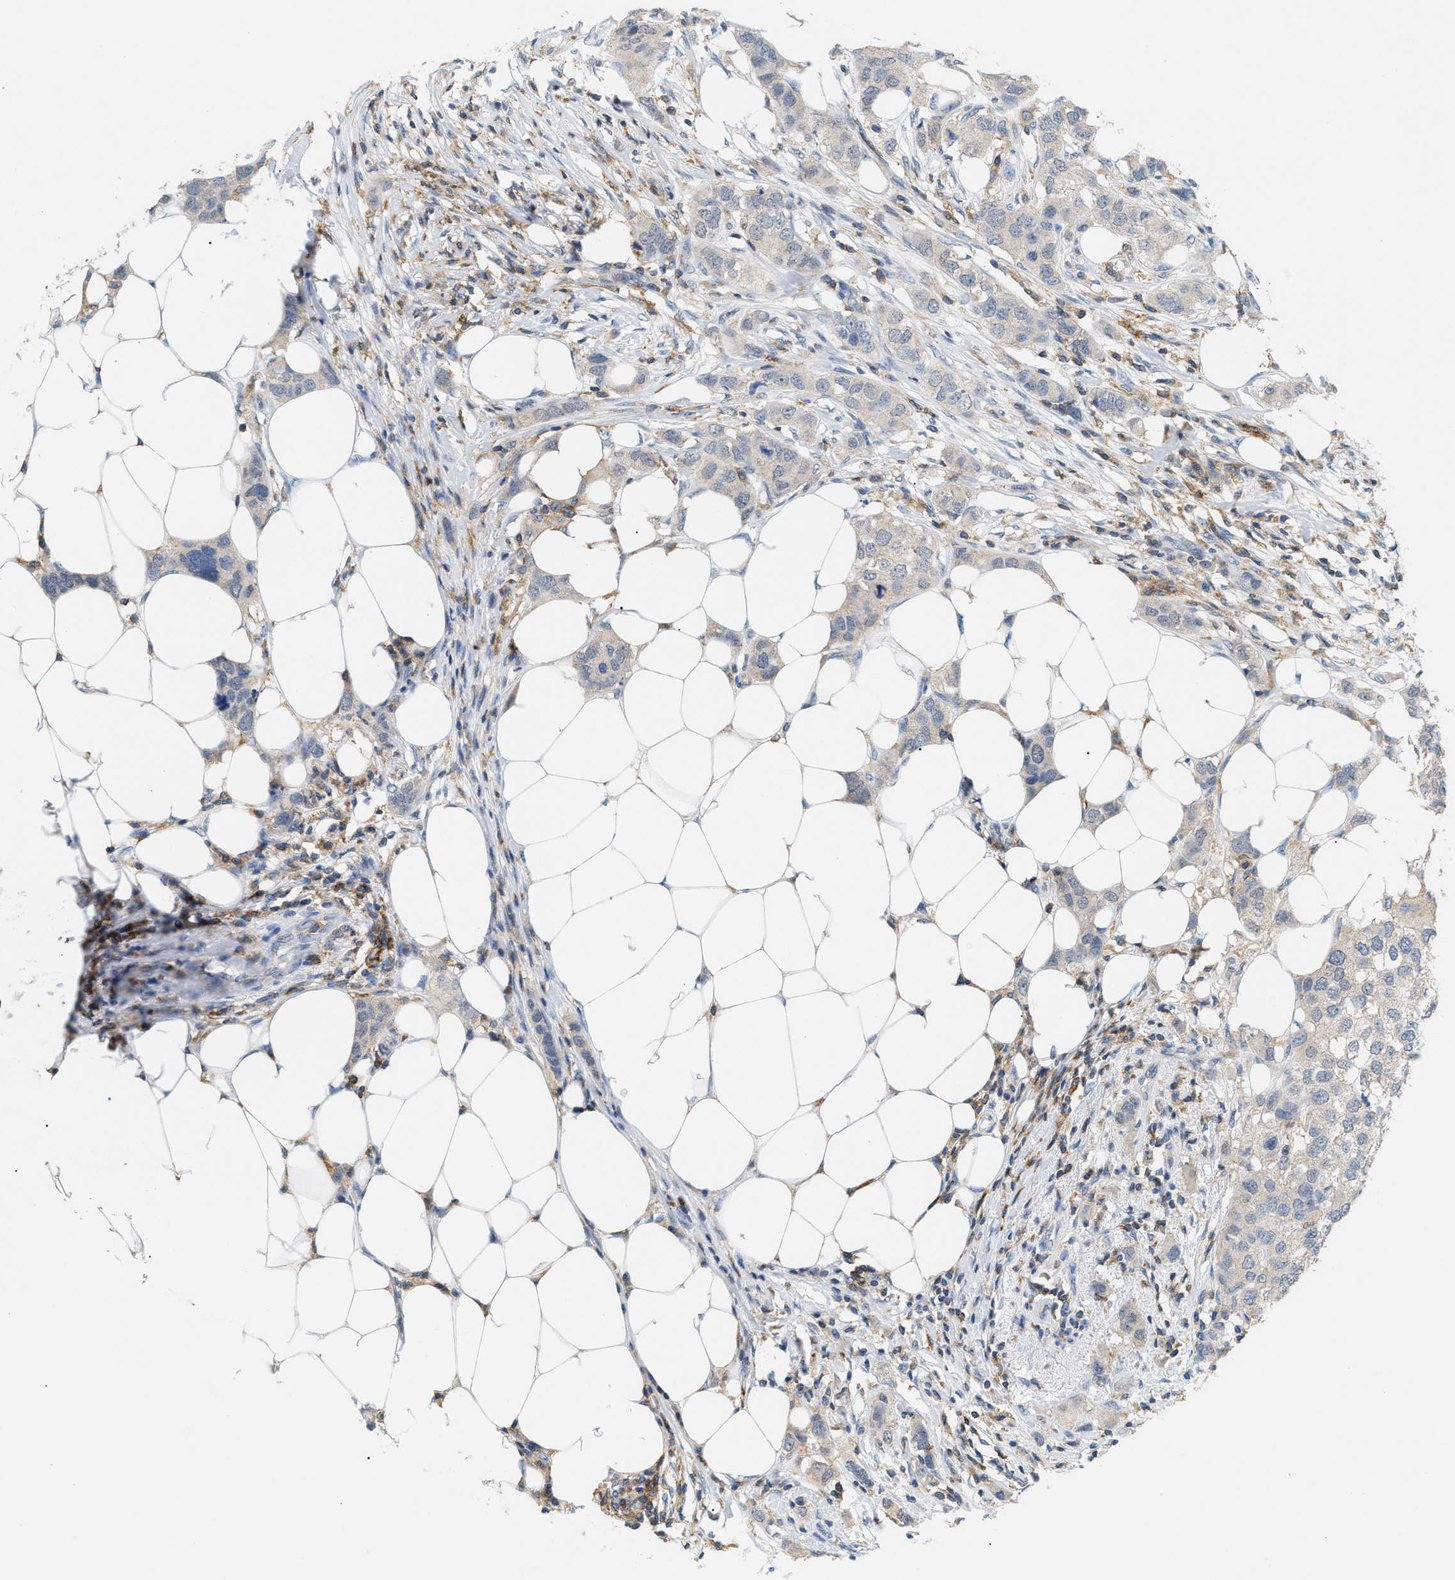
{"staining": {"intensity": "weak", "quantity": "<25%", "location": "cytoplasmic/membranous"}, "tissue": "breast cancer", "cell_type": "Tumor cells", "image_type": "cancer", "snomed": [{"axis": "morphology", "description": "Duct carcinoma"}, {"axis": "topography", "description": "Breast"}], "caption": "An image of human breast cancer (infiltrating ductal carcinoma) is negative for staining in tumor cells.", "gene": "INPP5D", "patient": {"sex": "female", "age": 50}}